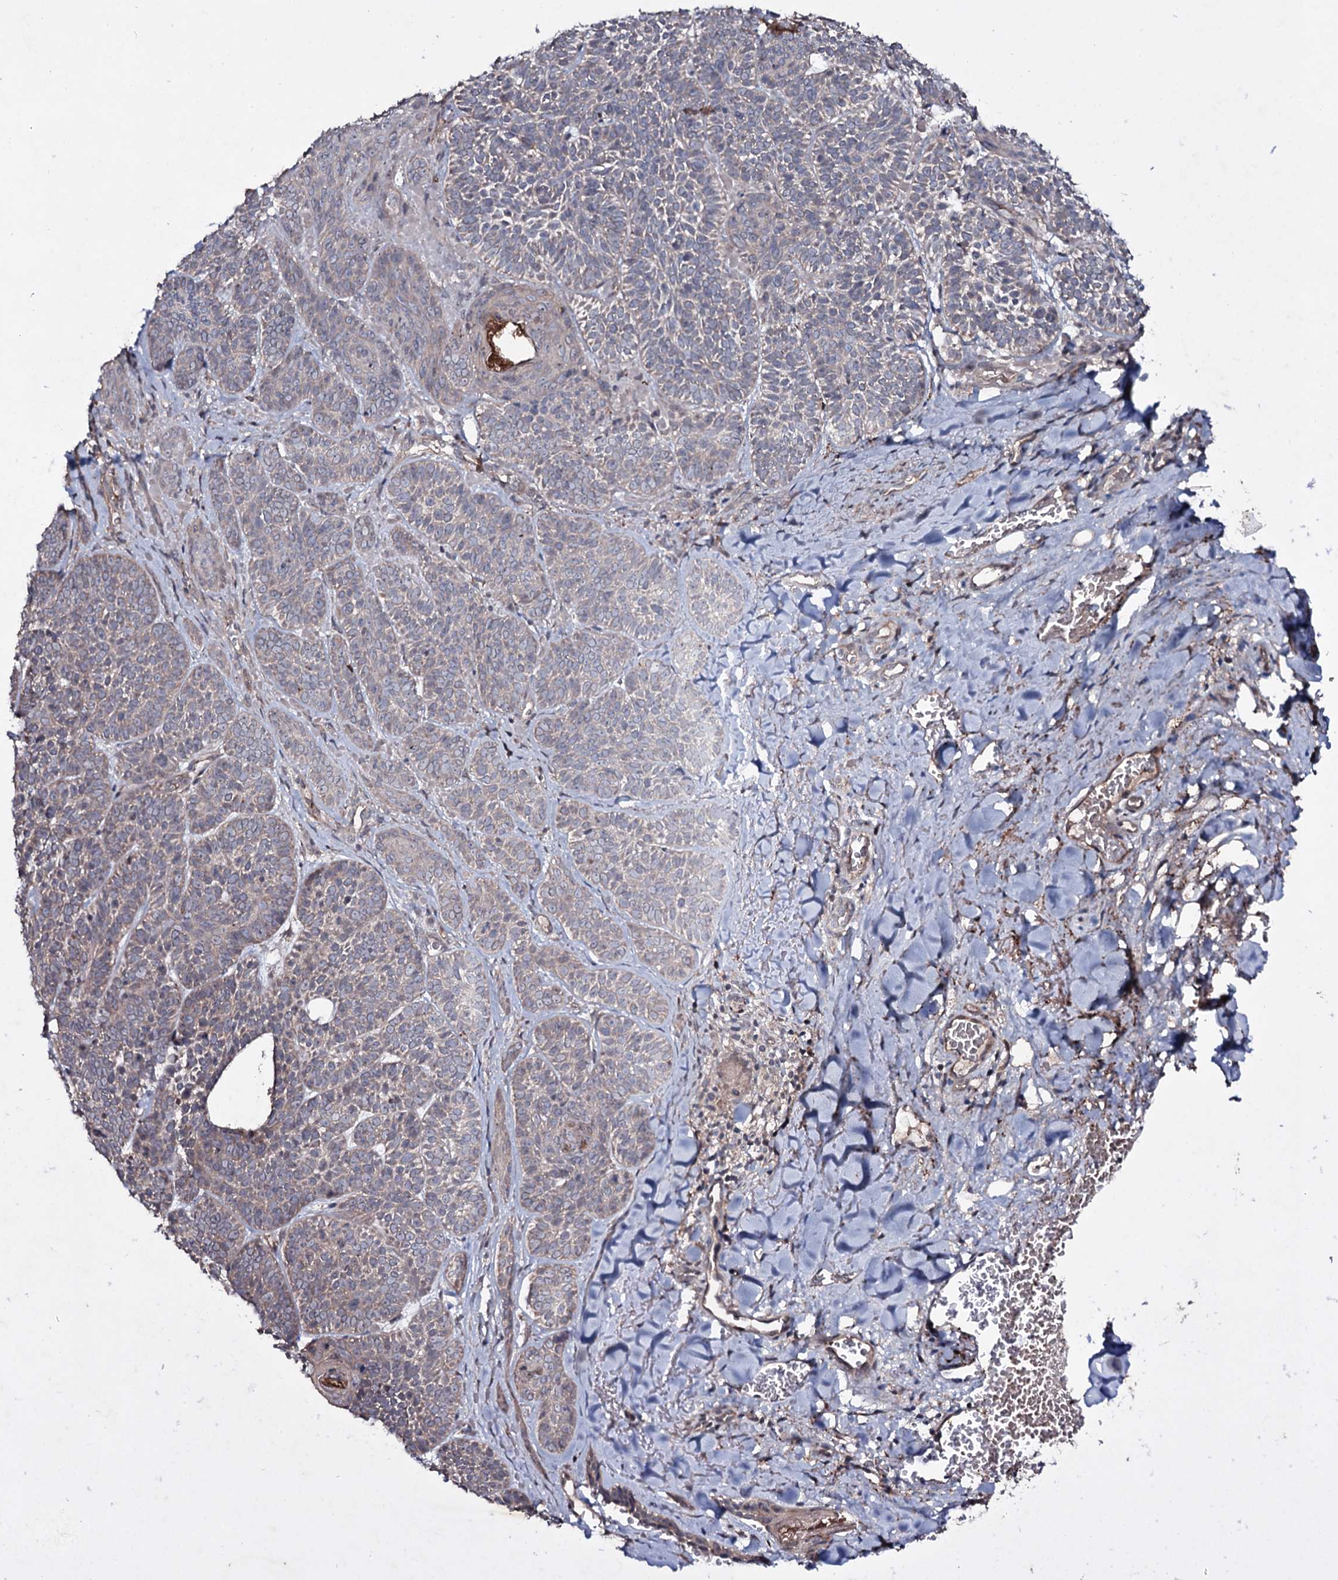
{"staining": {"intensity": "weak", "quantity": "25%-75%", "location": "cytoplasmic/membranous"}, "tissue": "skin cancer", "cell_type": "Tumor cells", "image_type": "cancer", "snomed": [{"axis": "morphology", "description": "Basal cell carcinoma"}, {"axis": "topography", "description": "Skin"}], "caption": "Weak cytoplasmic/membranous protein expression is seen in approximately 25%-75% of tumor cells in basal cell carcinoma (skin). (IHC, brightfield microscopy, high magnification).", "gene": "SNAP23", "patient": {"sex": "male", "age": 85}}